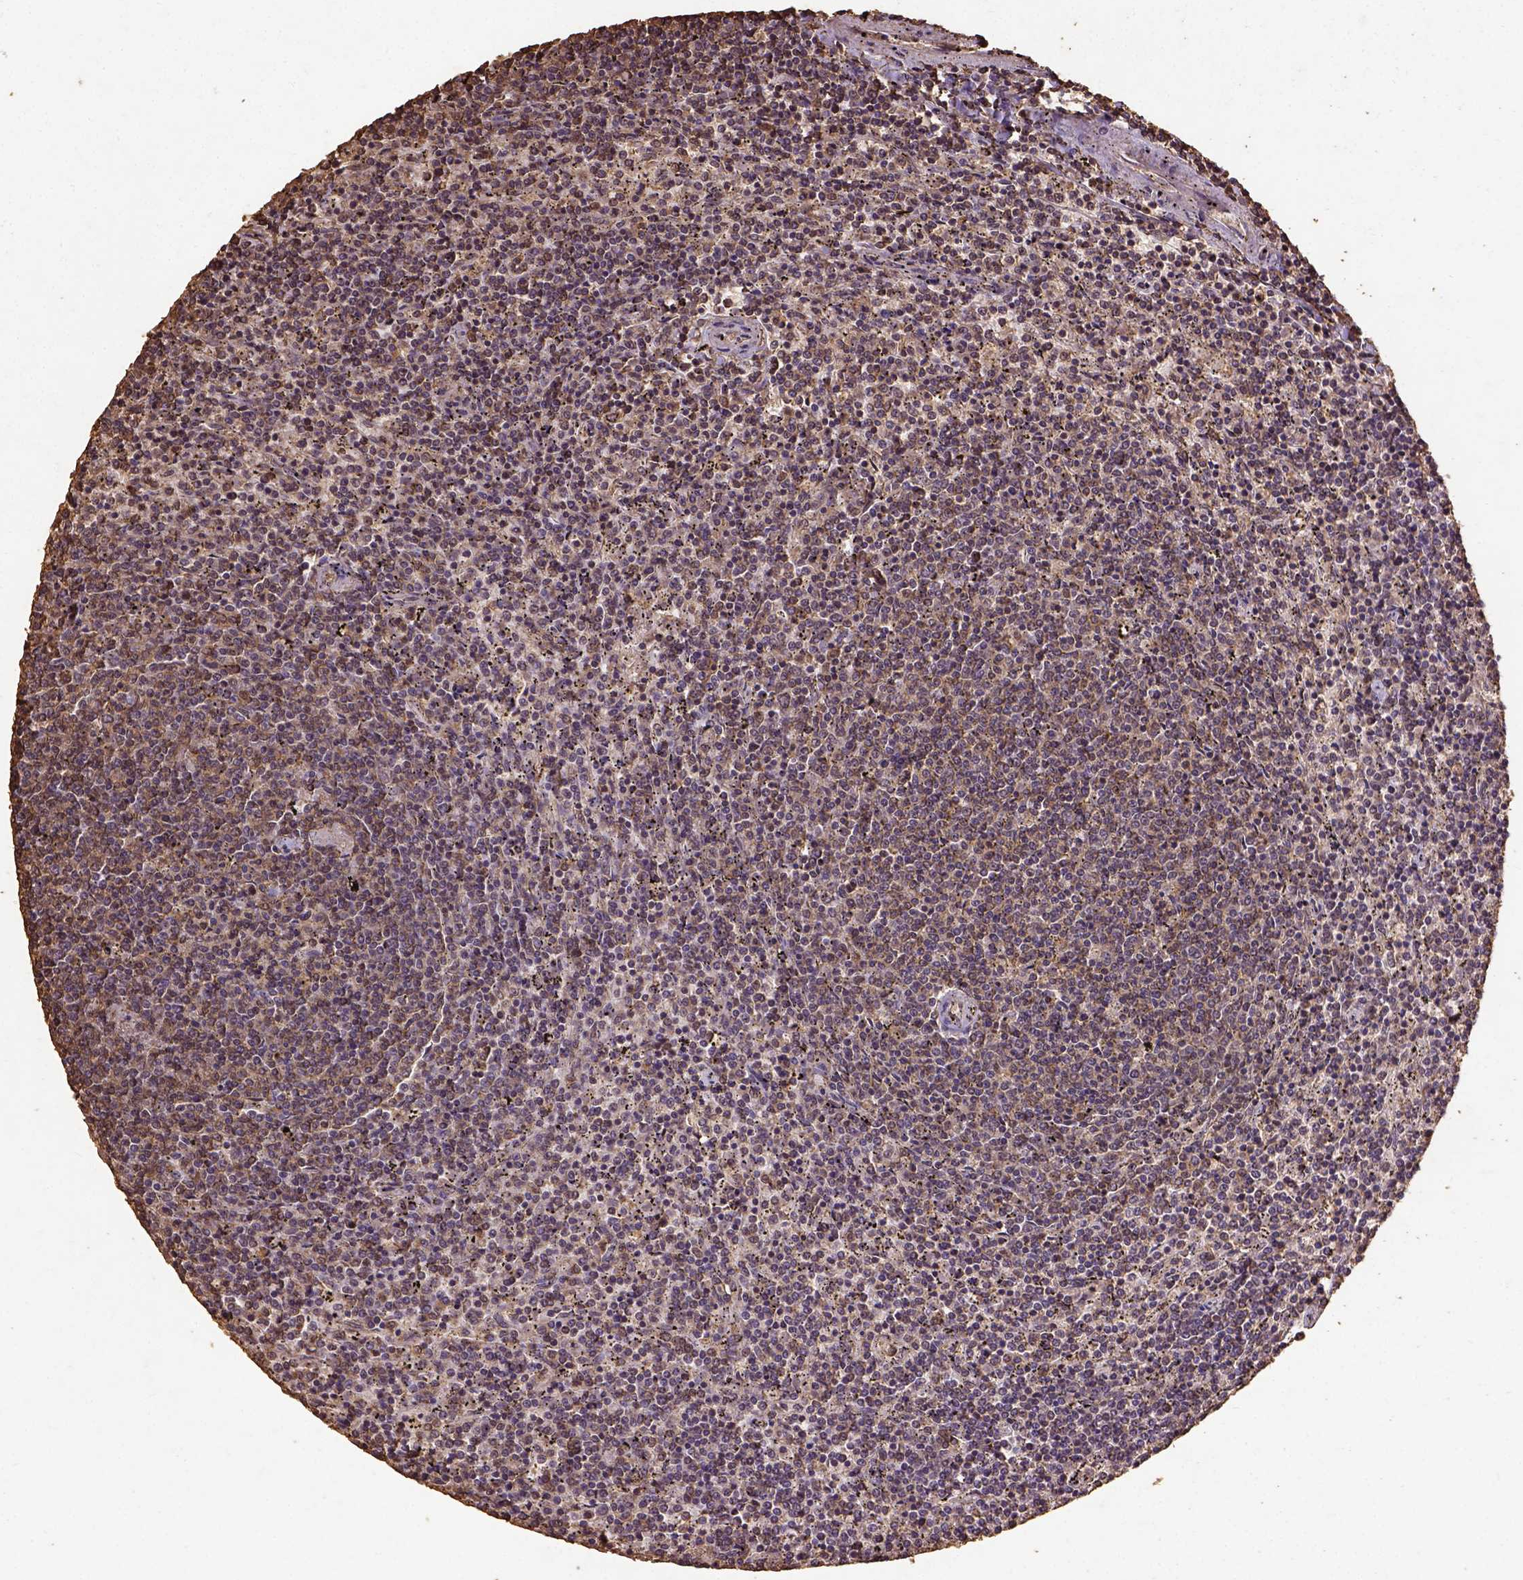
{"staining": {"intensity": "moderate", "quantity": "25%-75%", "location": "cytoplasmic/membranous,nuclear"}, "tissue": "lymphoma", "cell_type": "Tumor cells", "image_type": "cancer", "snomed": [{"axis": "morphology", "description": "Malignant lymphoma, non-Hodgkin's type, Low grade"}, {"axis": "topography", "description": "Spleen"}], "caption": "Lymphoma tissue displays moderate cytoplasmic/membranous and nuclear positivity in about 25%-75% of tumor cells (DAB = brown stain, brightfield microscopy at high magnification).", "gene": "NACC1", "patient": {"sex": "female", "age": 50}}